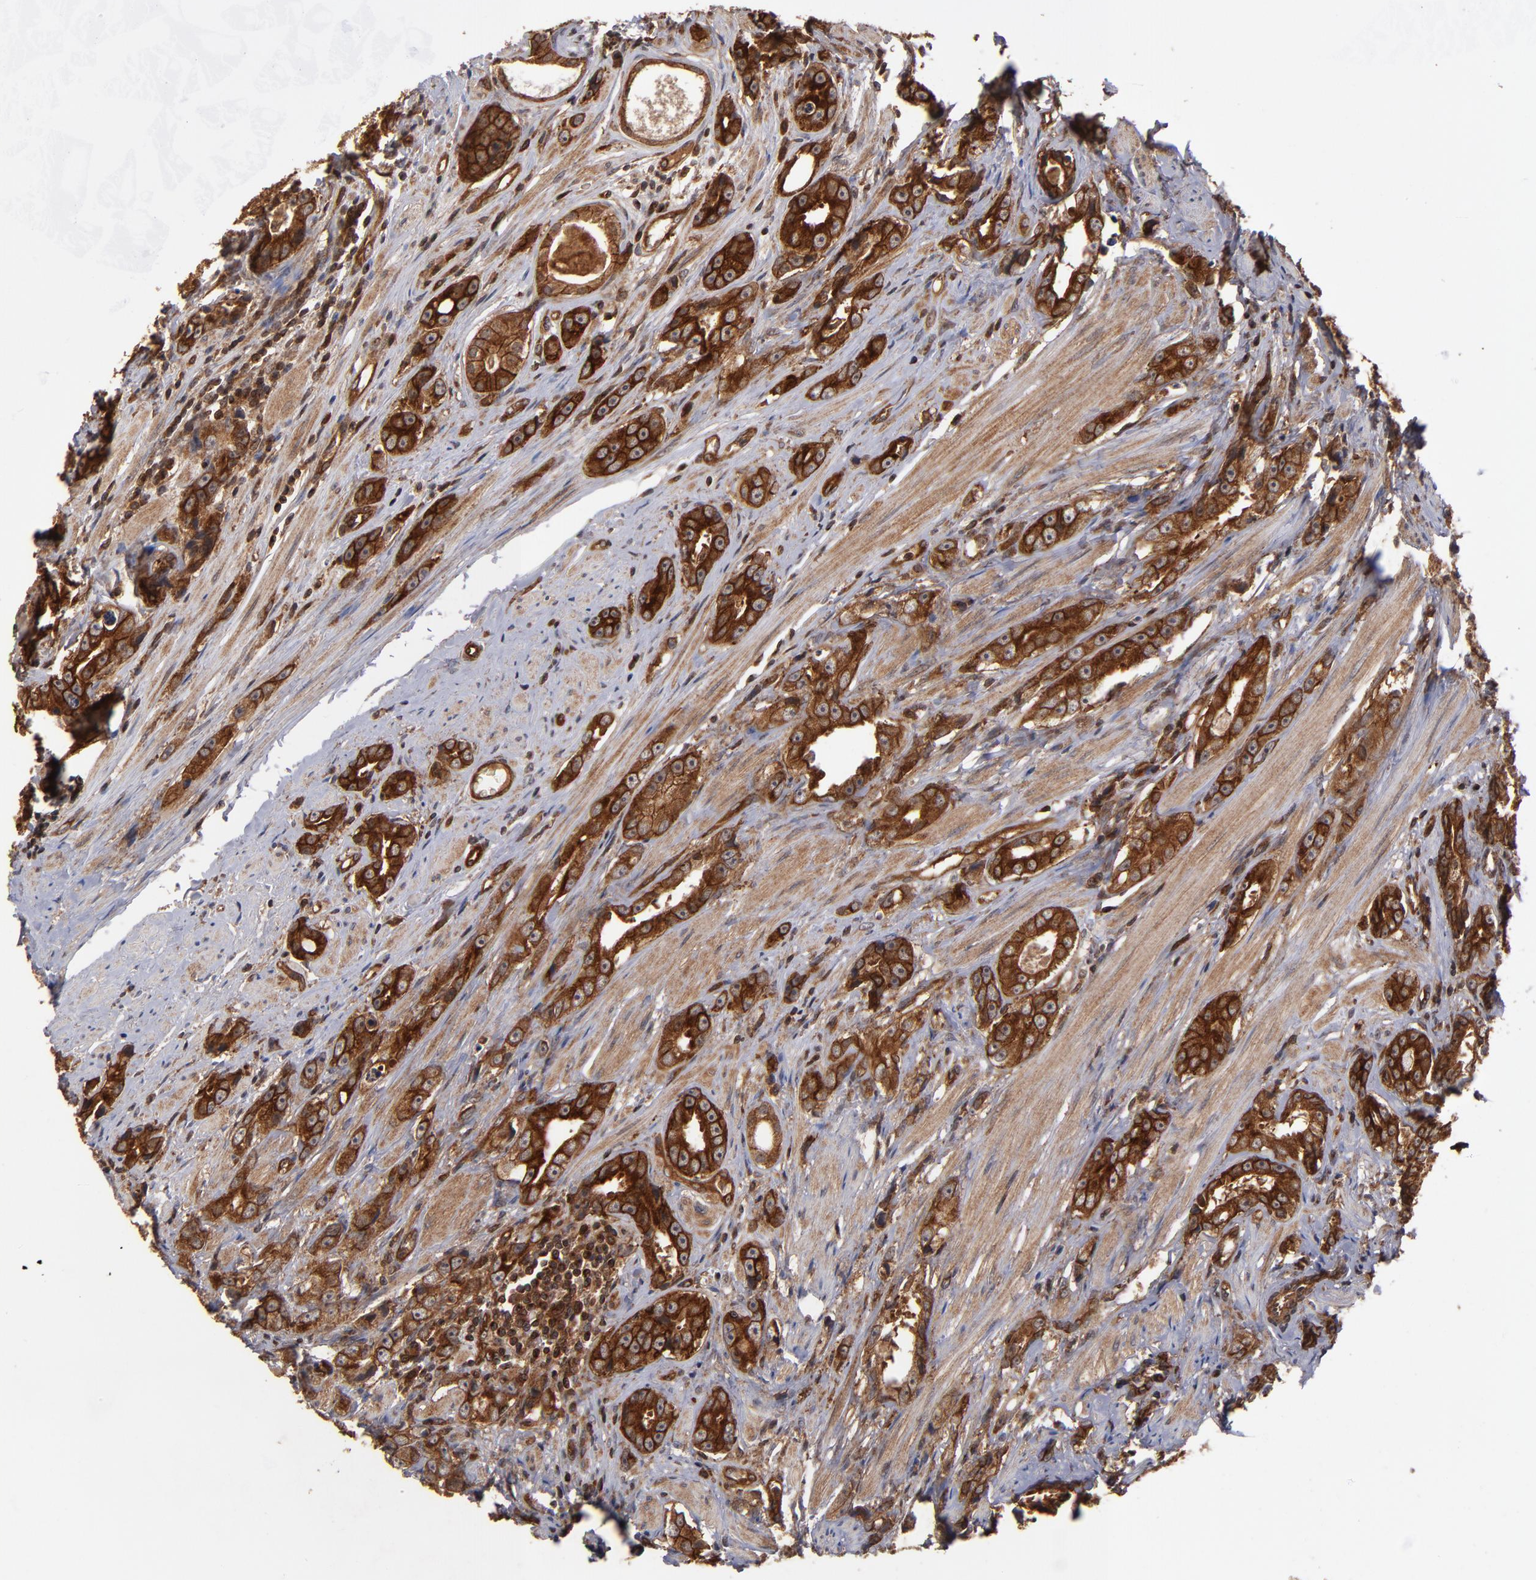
{"staining": {"intensity": "strong", "quantity": ">75%", "location": "cytoplasmic/membranous"}, "tissue": "prostate cancer", "cell_type": "Tumor cells", "image_type": "cancer", "snomed": [{"axis": "morphology", "description": "Adenocarcinoma, Medium grade"}, {"axis": "topography", "description": "Prostate"}], "caption": "Strong cytoplasmic/membranous positivity for a protein is seen in about >75% of tumor cells of adenocarcinoma (medium-grade) (prostate) using IHC.", "gene": "BDKRB1", "patient": {"sex": "male", "age": 53}}